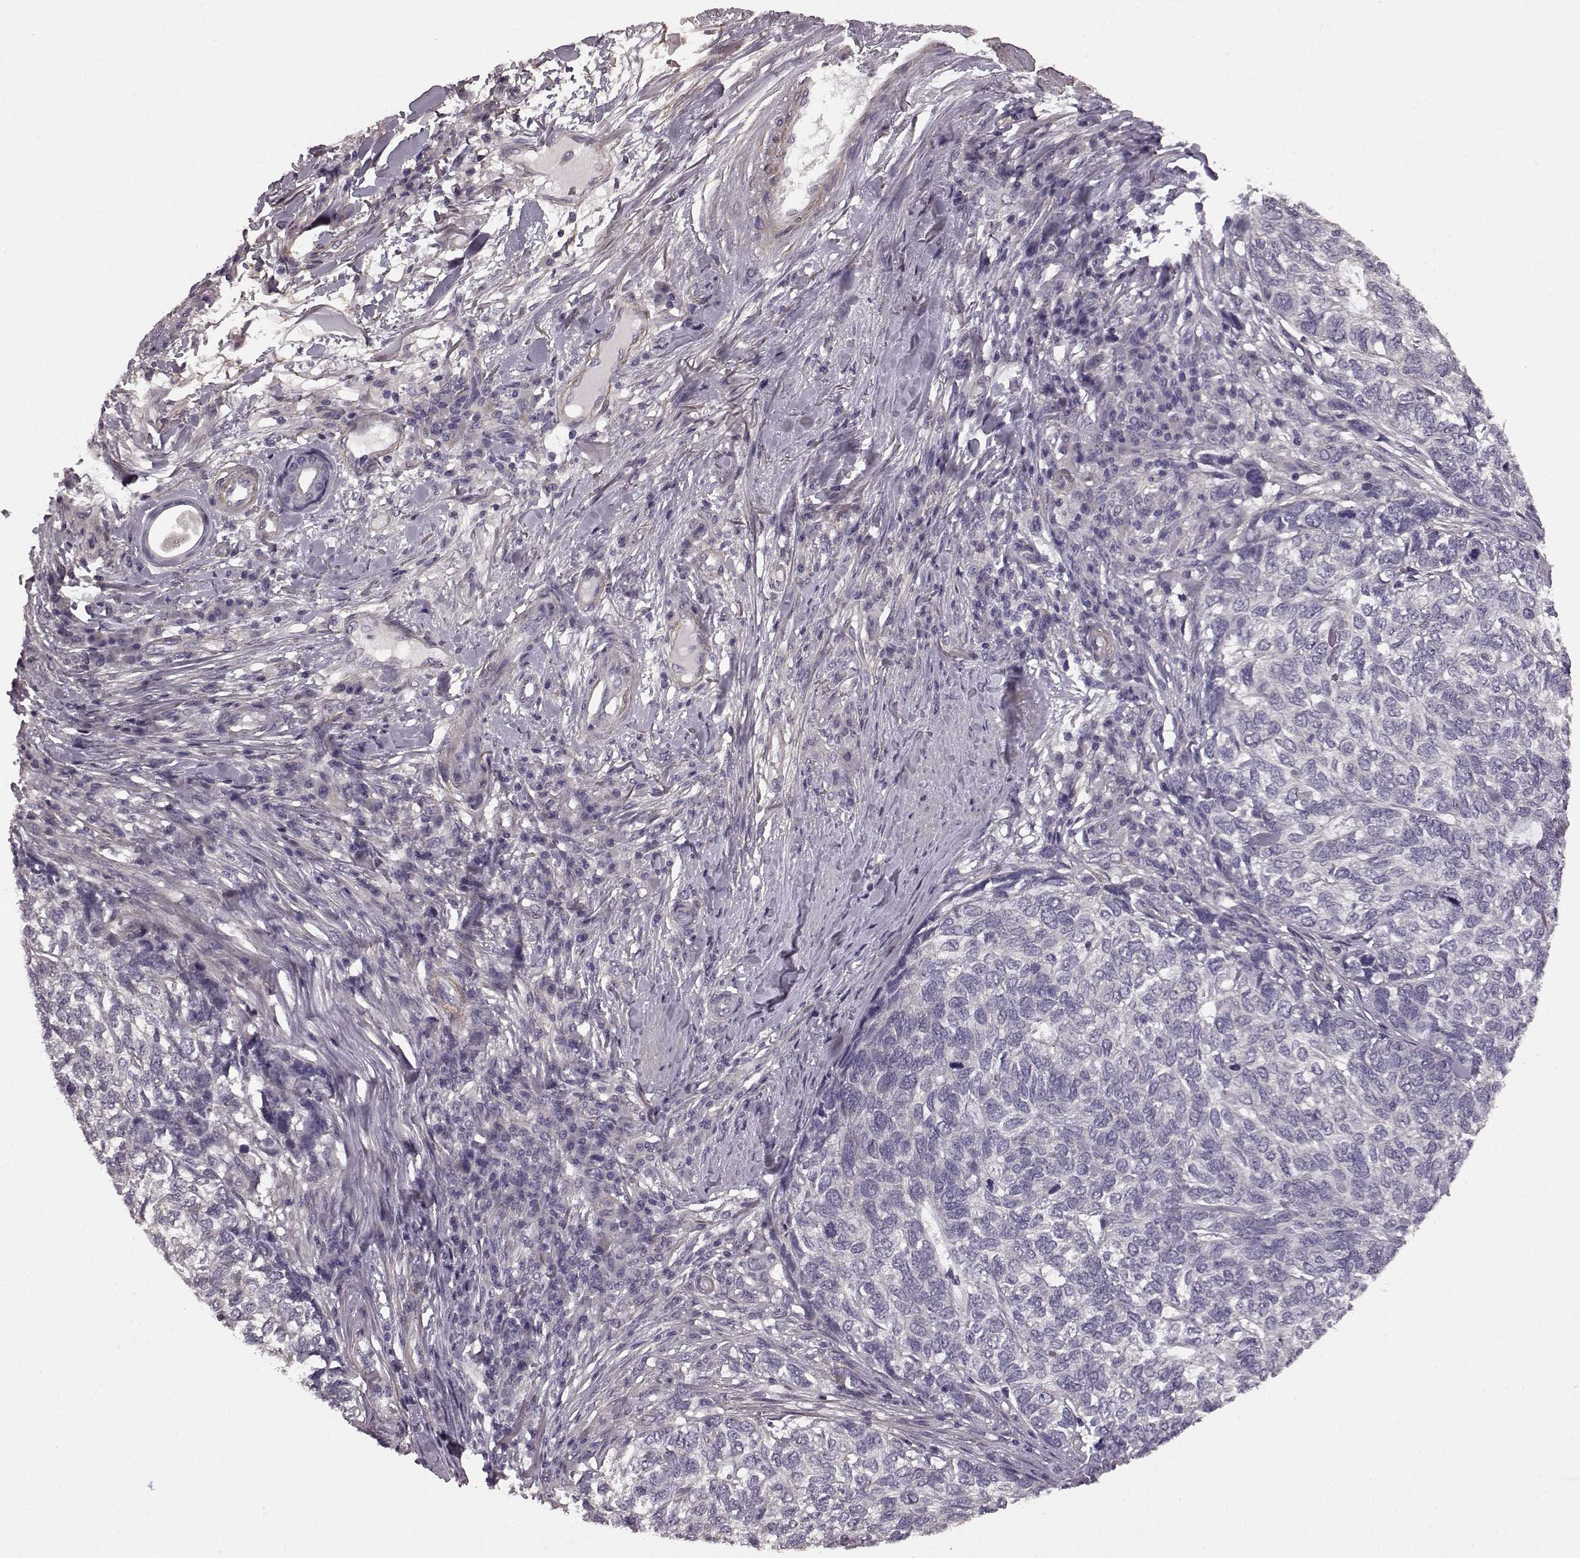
{"staining": {"intensity": "negative", "quantity": "none", "location": "none"}, "tissue": "skin cancer", "cell_type": "Tumor cells", "image_type": "cancer", "snomed": [{"axis": "morphology", "description": "Basal cell carcinoma"}, {"axis": "topography", "description": "Skin"}], "caption": "This micrograph is of skin basal cell carcinoma stained with IHC to label a protein in brown with the nuclei are counter-stained blue. There is no positivity in tumor cells.", "gene": "GRK1", "patient": {"sex": "female", "age": 65}}